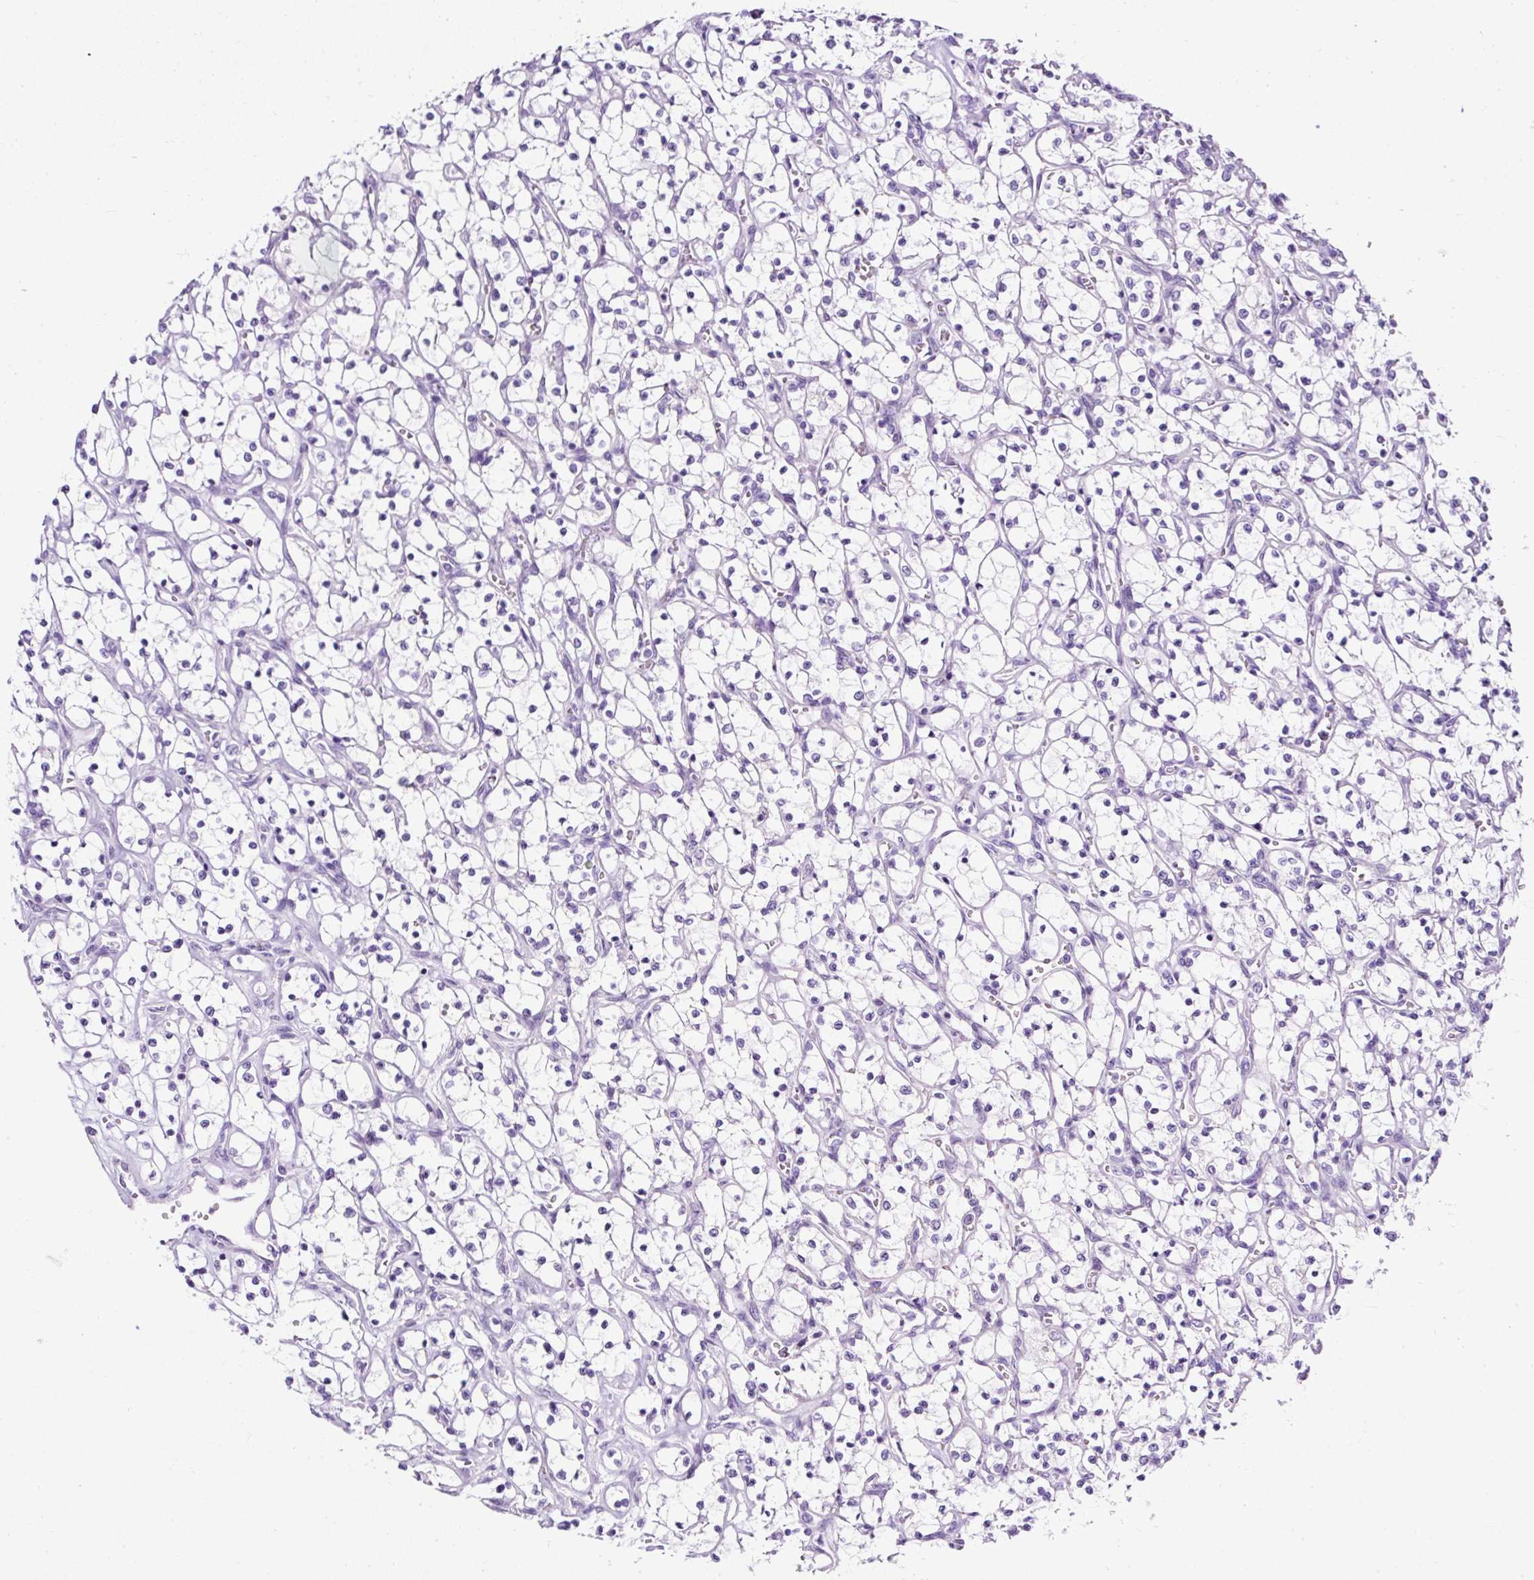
{"staining": {"intensity": "negative", "quantity": "none", "location": "none"}, "tissue": "renal cancer", "cell_type": "Tumor cells", "image_type": "cancer", "snomed": [{"axis": "morphology", "description": "Adenocarcinoma, NOS"}, {"axis": "topography", "description": "Kidney"}], "caption": "This is an immunohistochemistry (IHC) image of renal cancer (adenocarcinoma). There is no expression in tumor cells.", "gene": "STOX2", "patient": {"sex": "female", "age": 69}}